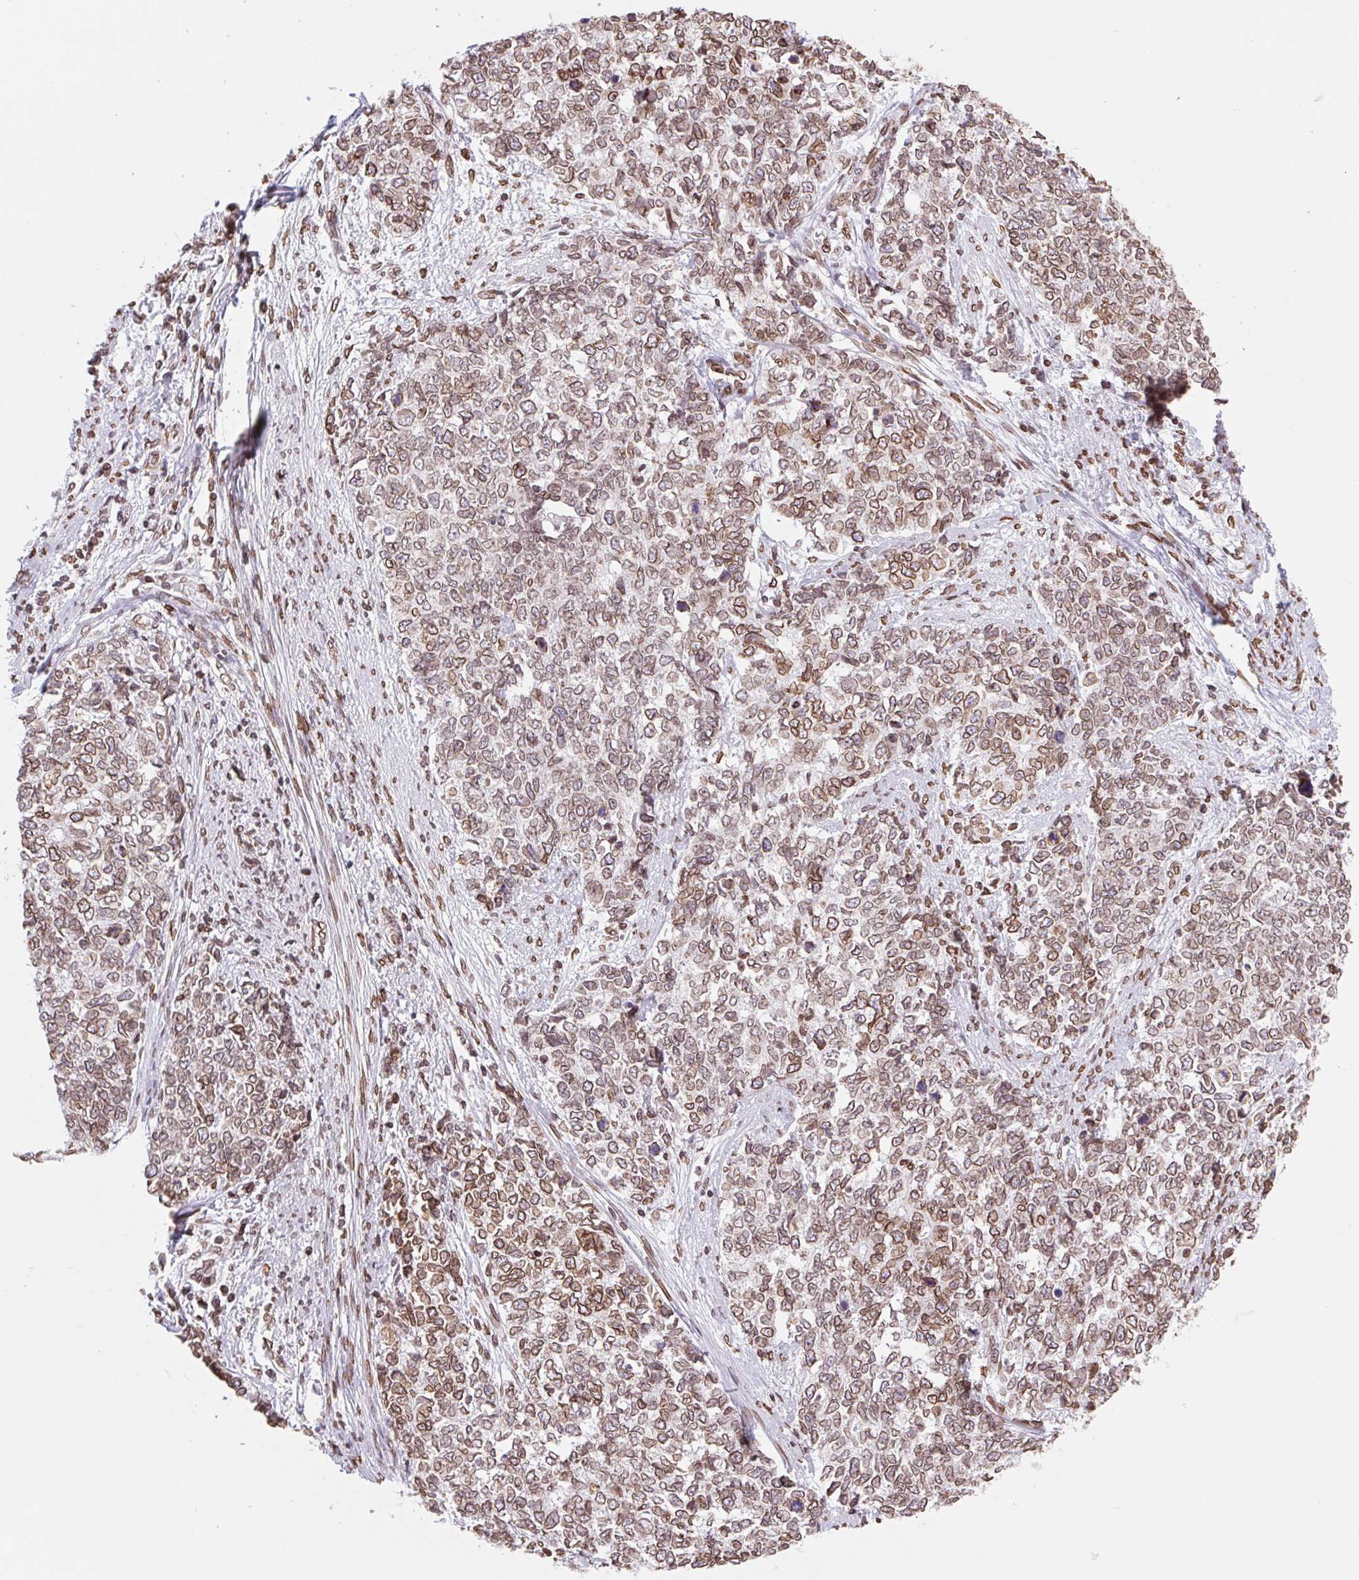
{"staining": {"intensity": "moderate", "quantity": ">75%", "location": "cytoplasmic/membranous,nuclear"}, "tissue": "cervical cancer", "cell_type": "Tumor cells", "image_type": "cancer", "snomed": [{"axis": "morphology", "description": "Adenocarcinoma, NOS"}, {"axis": "topography", "description": "Cervix"}], "caption": "Protein staining of adenocarcinoma (cervical) tissue displays moderate cytoplasmic/membranous and nuclear staining in approximately >75% of tumor cells. Immunohistochemistry stains the protein in brown and the nuclei are stained blue.", "gene": "LMNB2", "patient": {"sex": "female", "age": 63}}